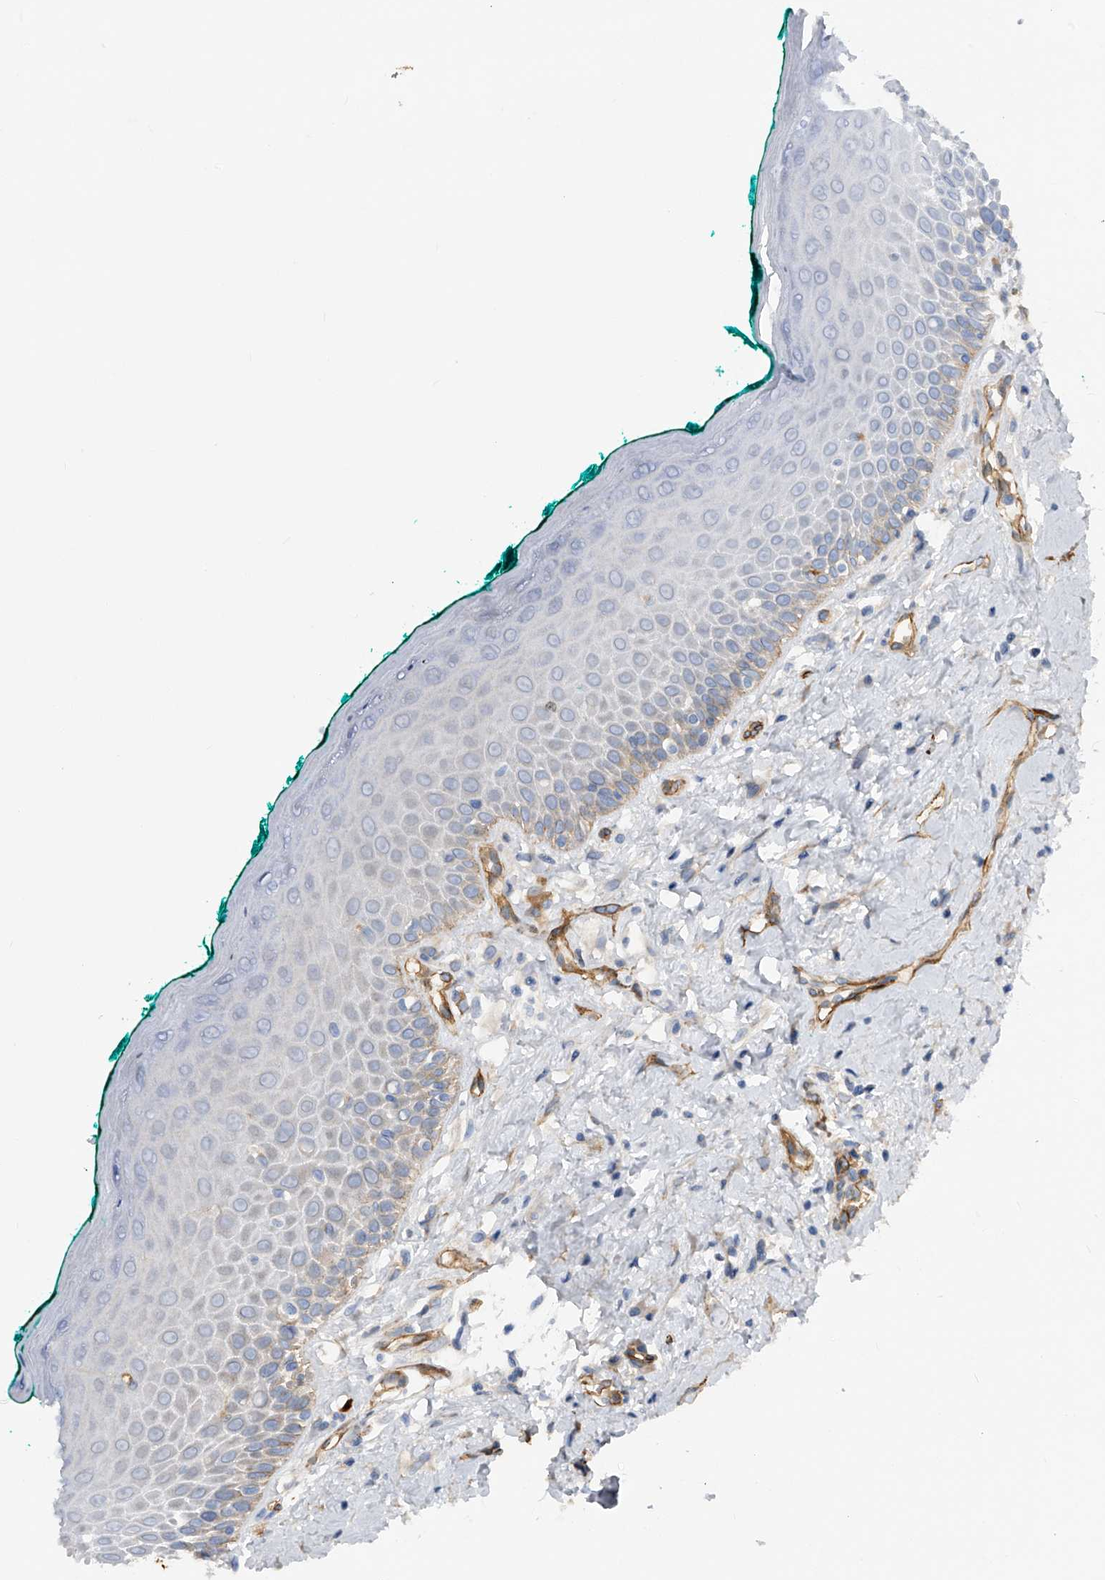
{"staining": {"intensity": "moderate", "quantity": "<25%", "location": "cytoplasmic/membranous"}, "tissue": "oral mucosa", "cell_type": "Squamous epithelial cells", "image_type": "normal", "snomed": [{"axis": "morphology", "description": "Normal tissue, NOS"}, {"axis": "topography", "description": "Oral tissue"}], "caption": "Immunohistochemical staining of normal human oral mucosa demonstrates <25% levels of moderate cytoplasmic/membranous protein staining in approximately <25% of squamous epithelial cells. (DAB (3,3'-diaminobenzidine) = brown stain, brightfield microscopy at high magnification).", "gene": "PDSS2", "patient": {"sex": "female", "age": 70}}